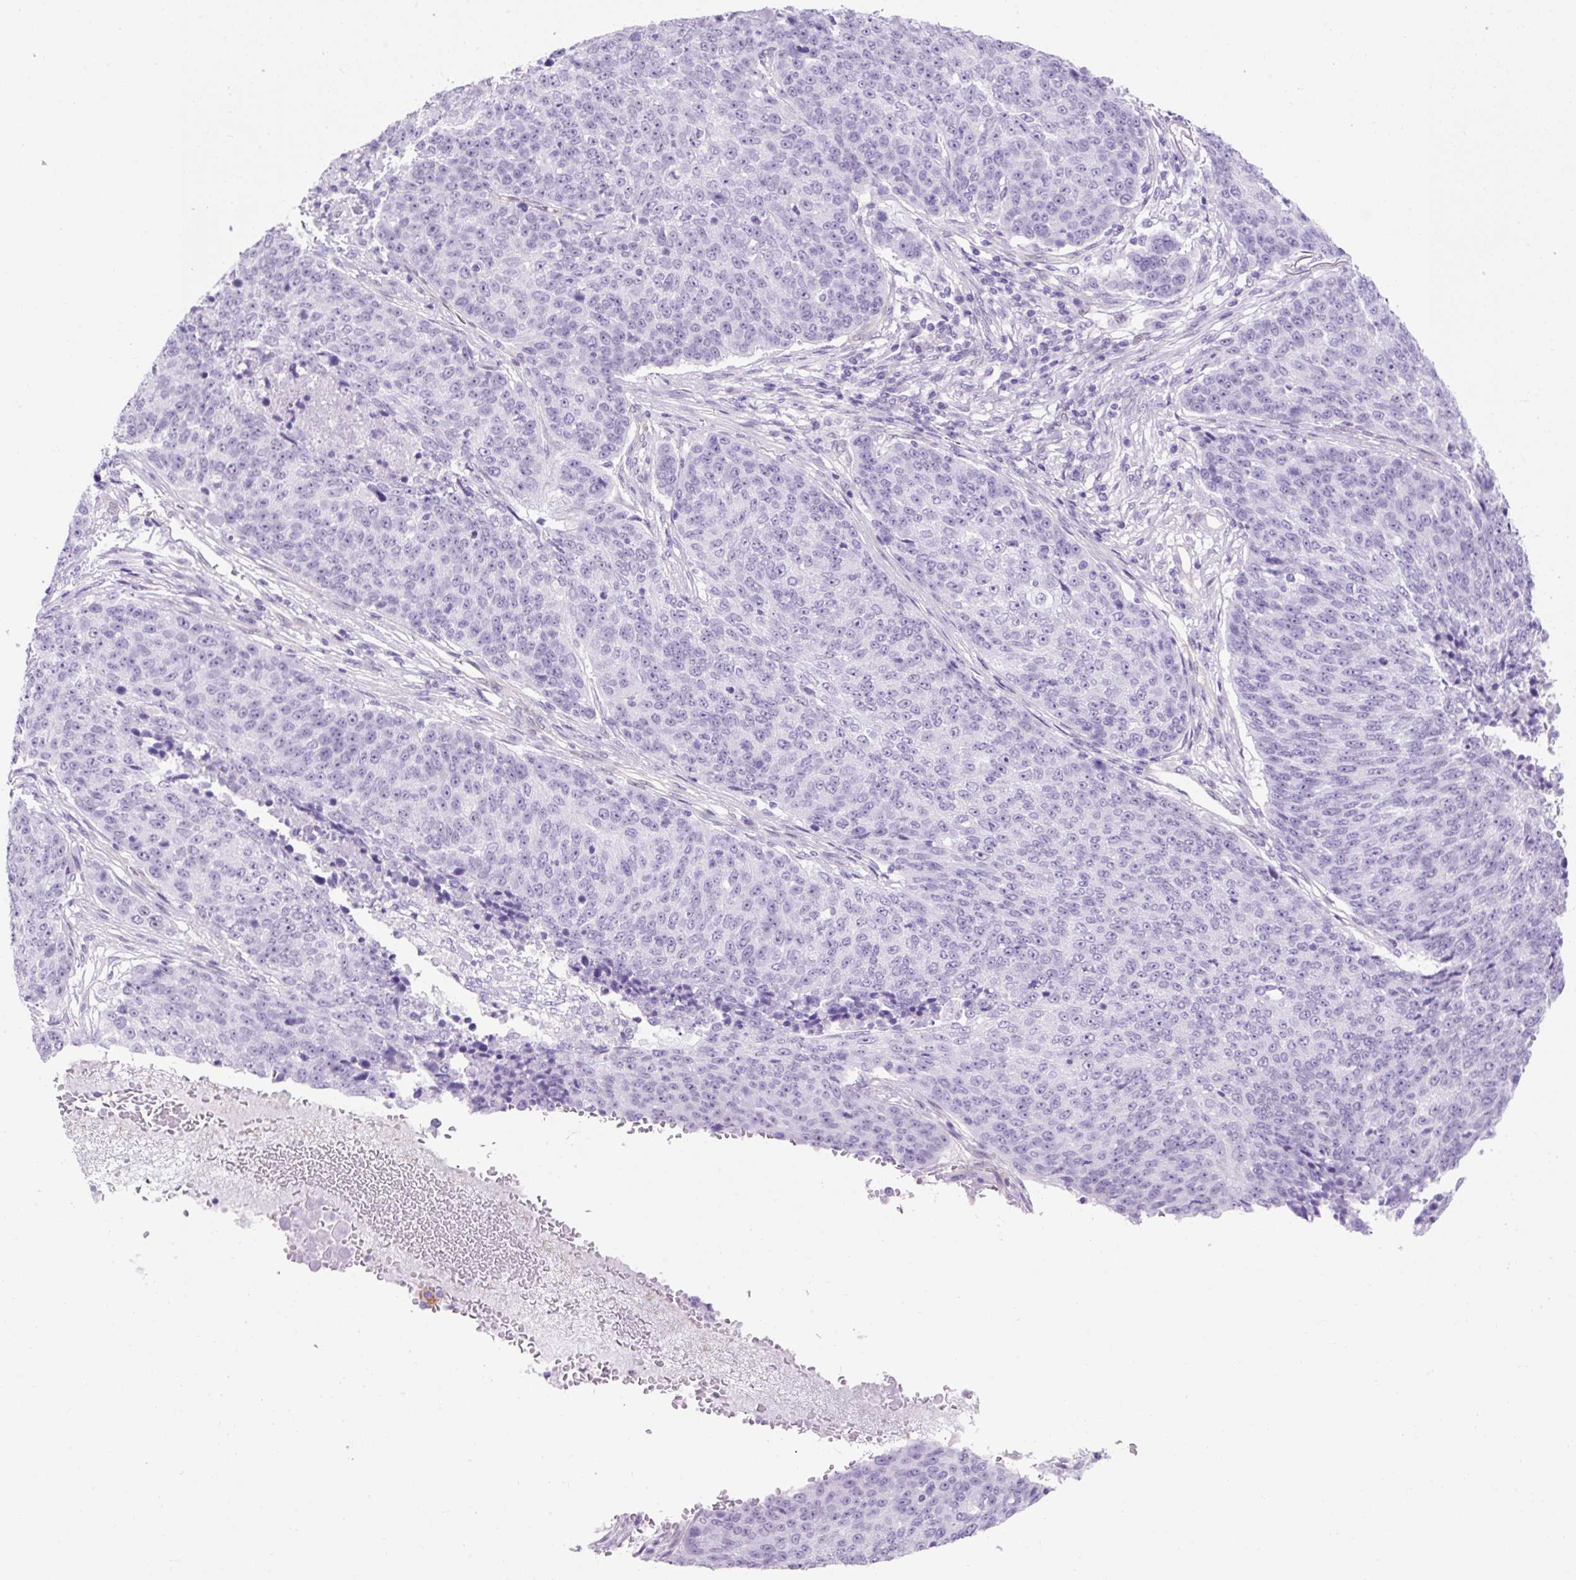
{"staining": {"intensity": "negative", "quantity": "none", "location": "none"}, "tissue": "lung cancer", "cell_type": "Tumor cells", "image_type": "cancer", "snomed": [{"axis": "morphology", "description": "Normal tissue, NOS"}, {"axis": "morphology", "description": "Squamous cell carcinoma, NOS"}, {"axis": "topography", "description": "Lymph node"}, {"axis": "topography", "description": "Lung"}], "caption": "High magnification brightfield microscopy of lung cancer stained with DAB (brown) and counterstained with hematoxylin (blue): tumor cells show no significant expression.", "gene": "KRT12", "patient": {"sex": "male", "age": 66}}